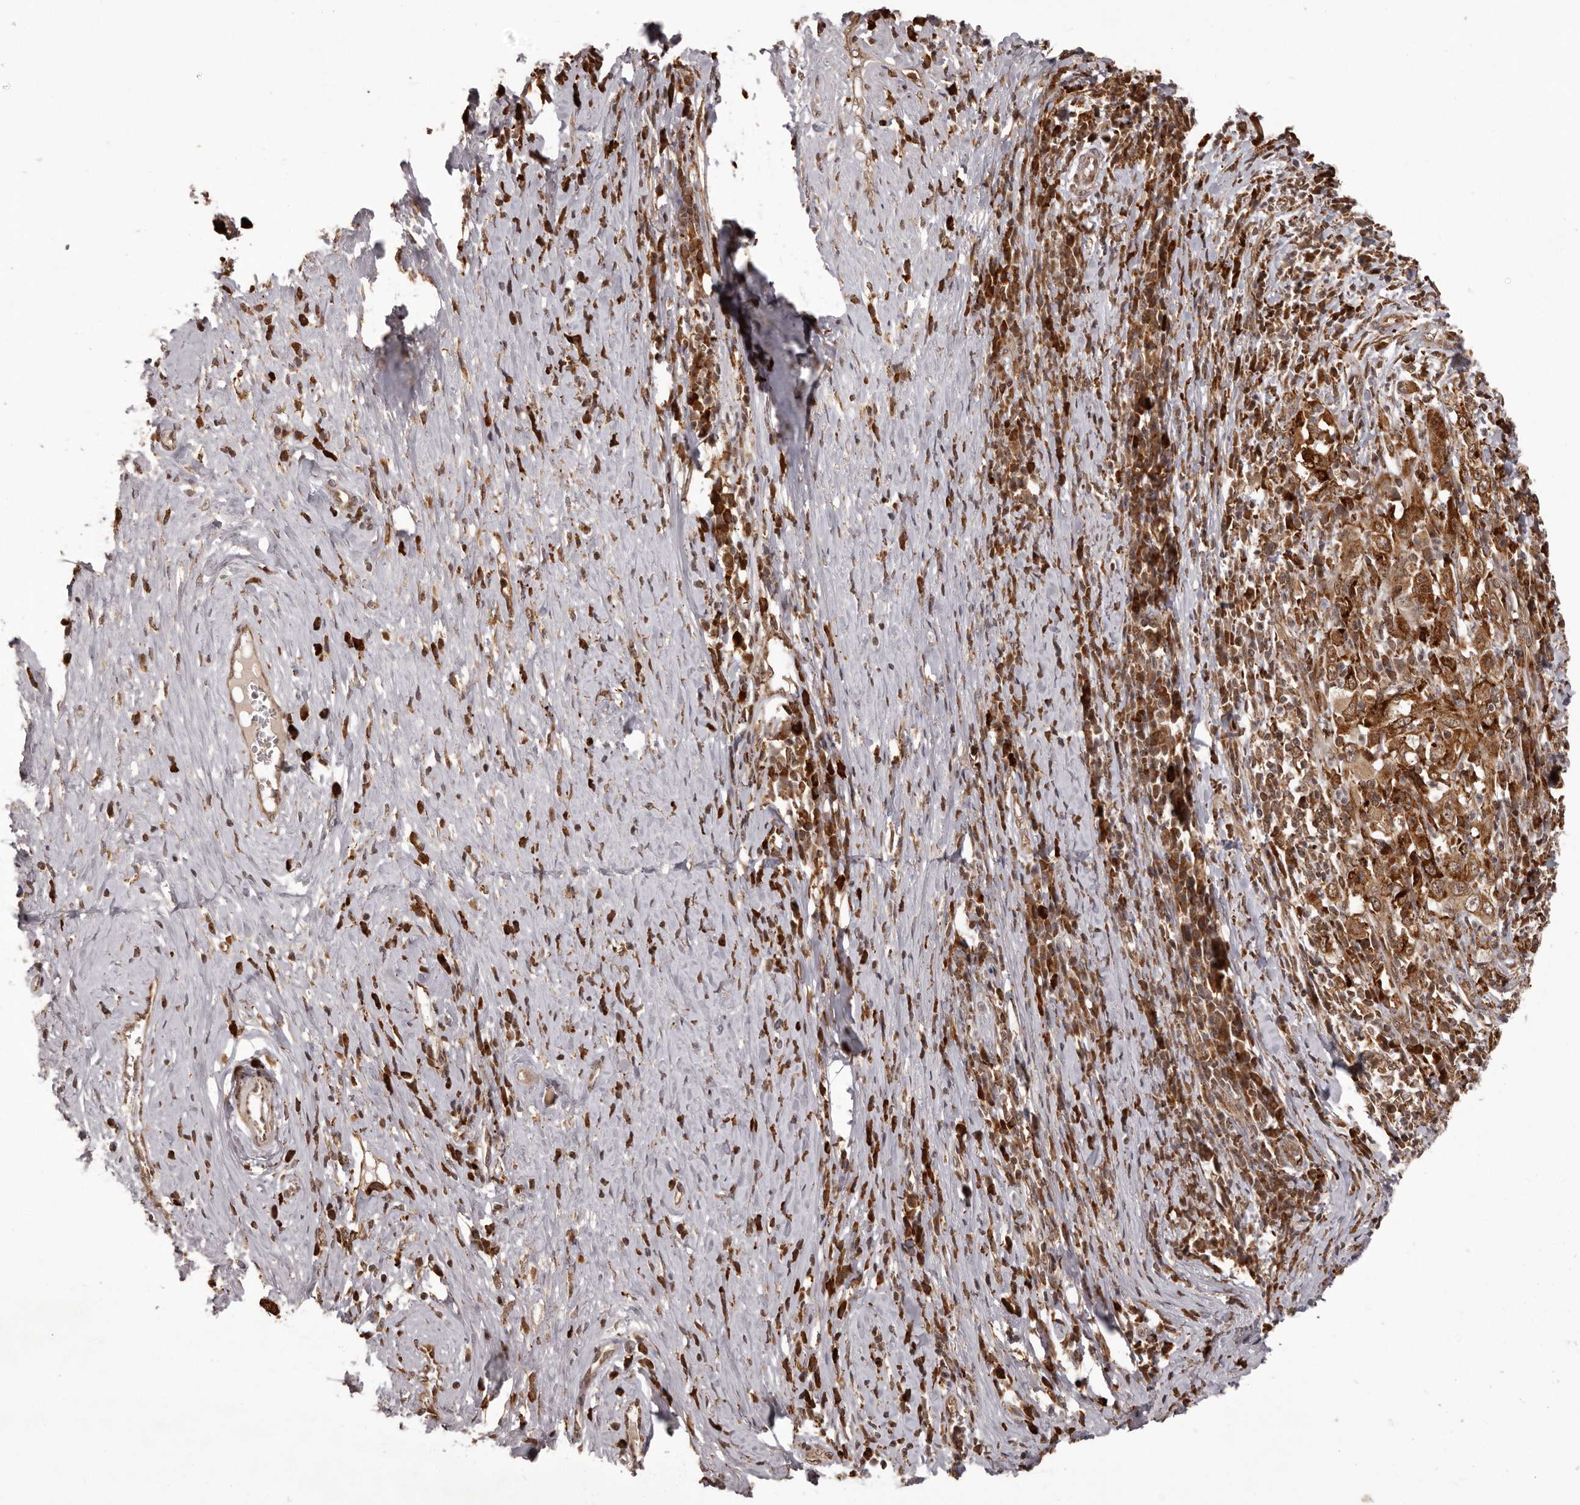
{"staining": {"intensity": "moderate", "quantity": ">75%", "location": "cytoplasmic/membranous,nuclear"}, "tissue": "cervical cancer", "cell_type": "Tumor cells", "image_type": "cancer", "snomed": [{"axis": "morphology", "description": "Squamous cell carcinoma, NOS"}, {"axis": "topography", "description": "Cervix"}], "caption": "High-power microscopy captured an IHC photomicrograph of cervical cancer, revealing moderate cytoplasmic/membranous and nuclear positivity in about >75% of tumor cells. The staining is performed using DAB (3,3'-diaminobenzidine) brown chromogen to label protein expression. The nuclei are counter-stained blue using hematoxylin.", "gene": "IL32", "patient": {"sex": "female", "age": 46}}